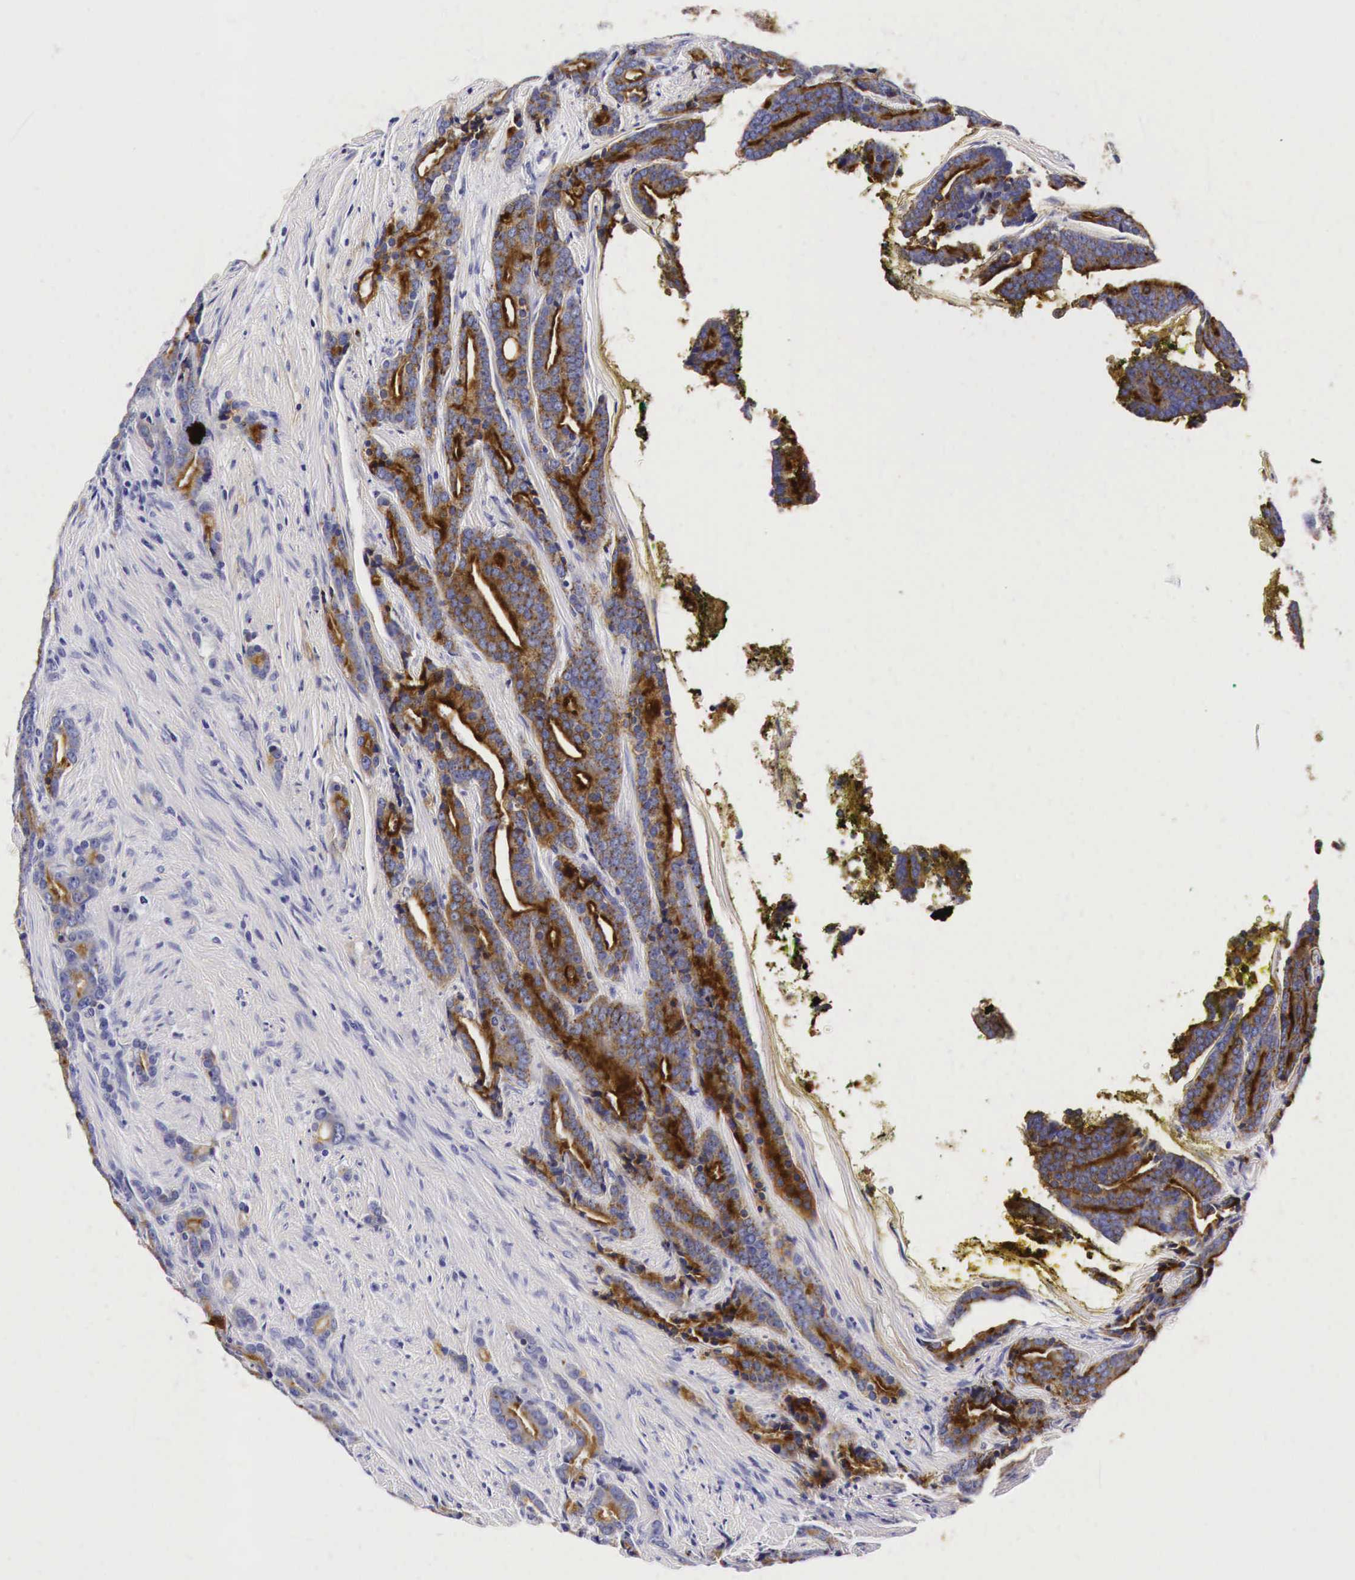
{"staining": {"intensity": "strong", "quantity": ">75%", "location": "cytoplasmic/membranous"}, "tissue": "prostate cancer", "cell_type": "Tumor cells", "image_type": "cancer", "snomed": [{"axis": "morphology", "description": "Adenocarcinoma, Medium grade"}, {"axis": "topography", "description": "Prostate"}], "caption": "Immunohistochemical staining of human prostate cancer reveals high levels of strong cytoplasmic/membranous protein staining in about >75% of tumor cells. The staining is performed using DAB (3,3'-diaminobenzidine) brown chromogen to label protein expression. The nuclei are counter-stained blue using hematoxylin.", "gene": "ACP3", "patient": {"sex": "male", "age": 65}}